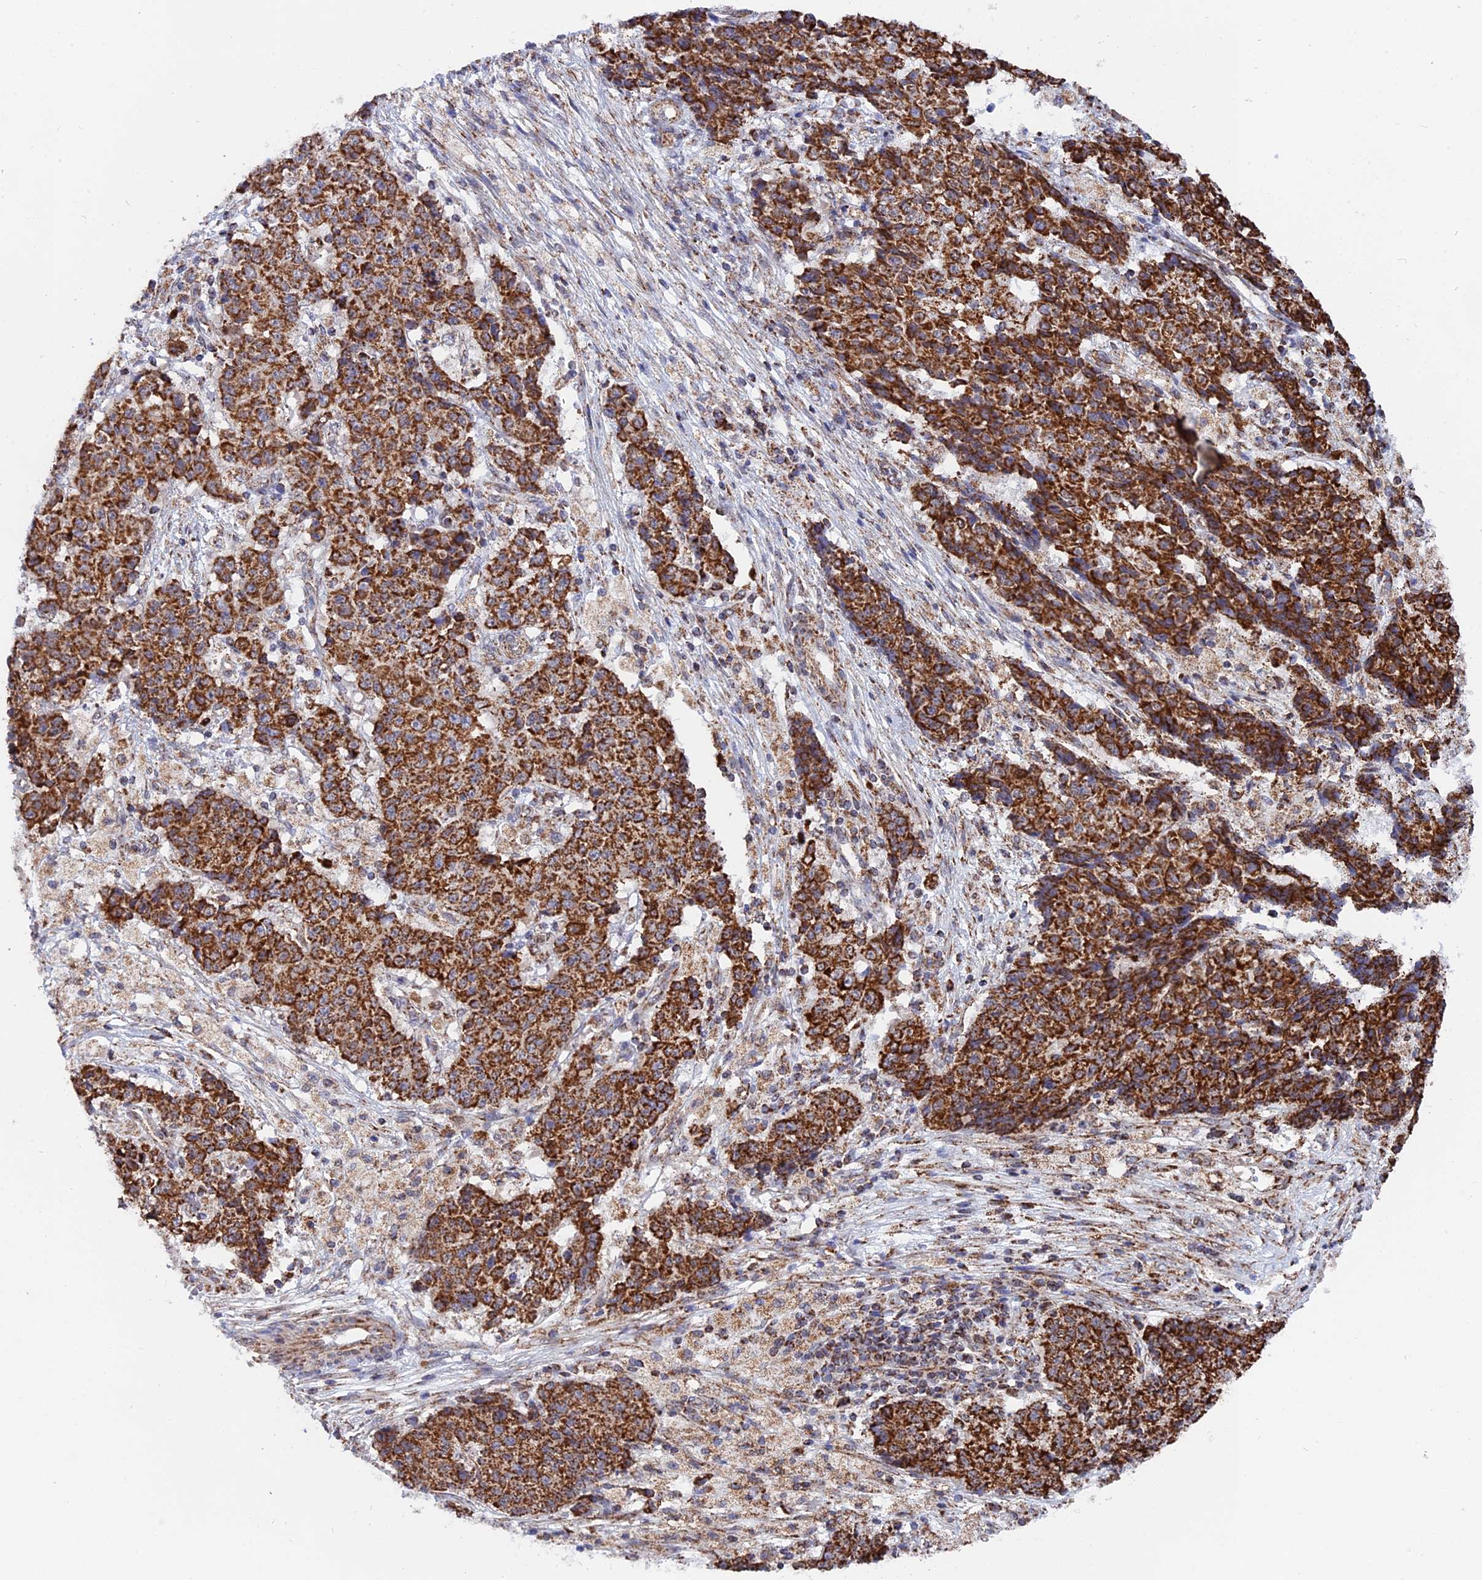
{"staining": {"intensity": "strong", "quantity": ">75%", "location": "cytoplasmic/membranous"}, "tissue": "ovarian cancer", "cell_type": "Tumor cells", "image_type": "cancer", "snomed": [{"axis": "morphology", "description": "Carcinoma, endometroid"}, {"axis": "topography", "description": "Ovary"}], "caption": "IHC (DAB (3,3'-diaminobenzidine)) staining of human ovarian cancer (endometroid carcinoma) demonstrates strong cytoplasmic/membranous protein expression in approximately >75% of tumor cells.", "gene": "CDC16", "patient": {"sex": "female", "age": 42}}